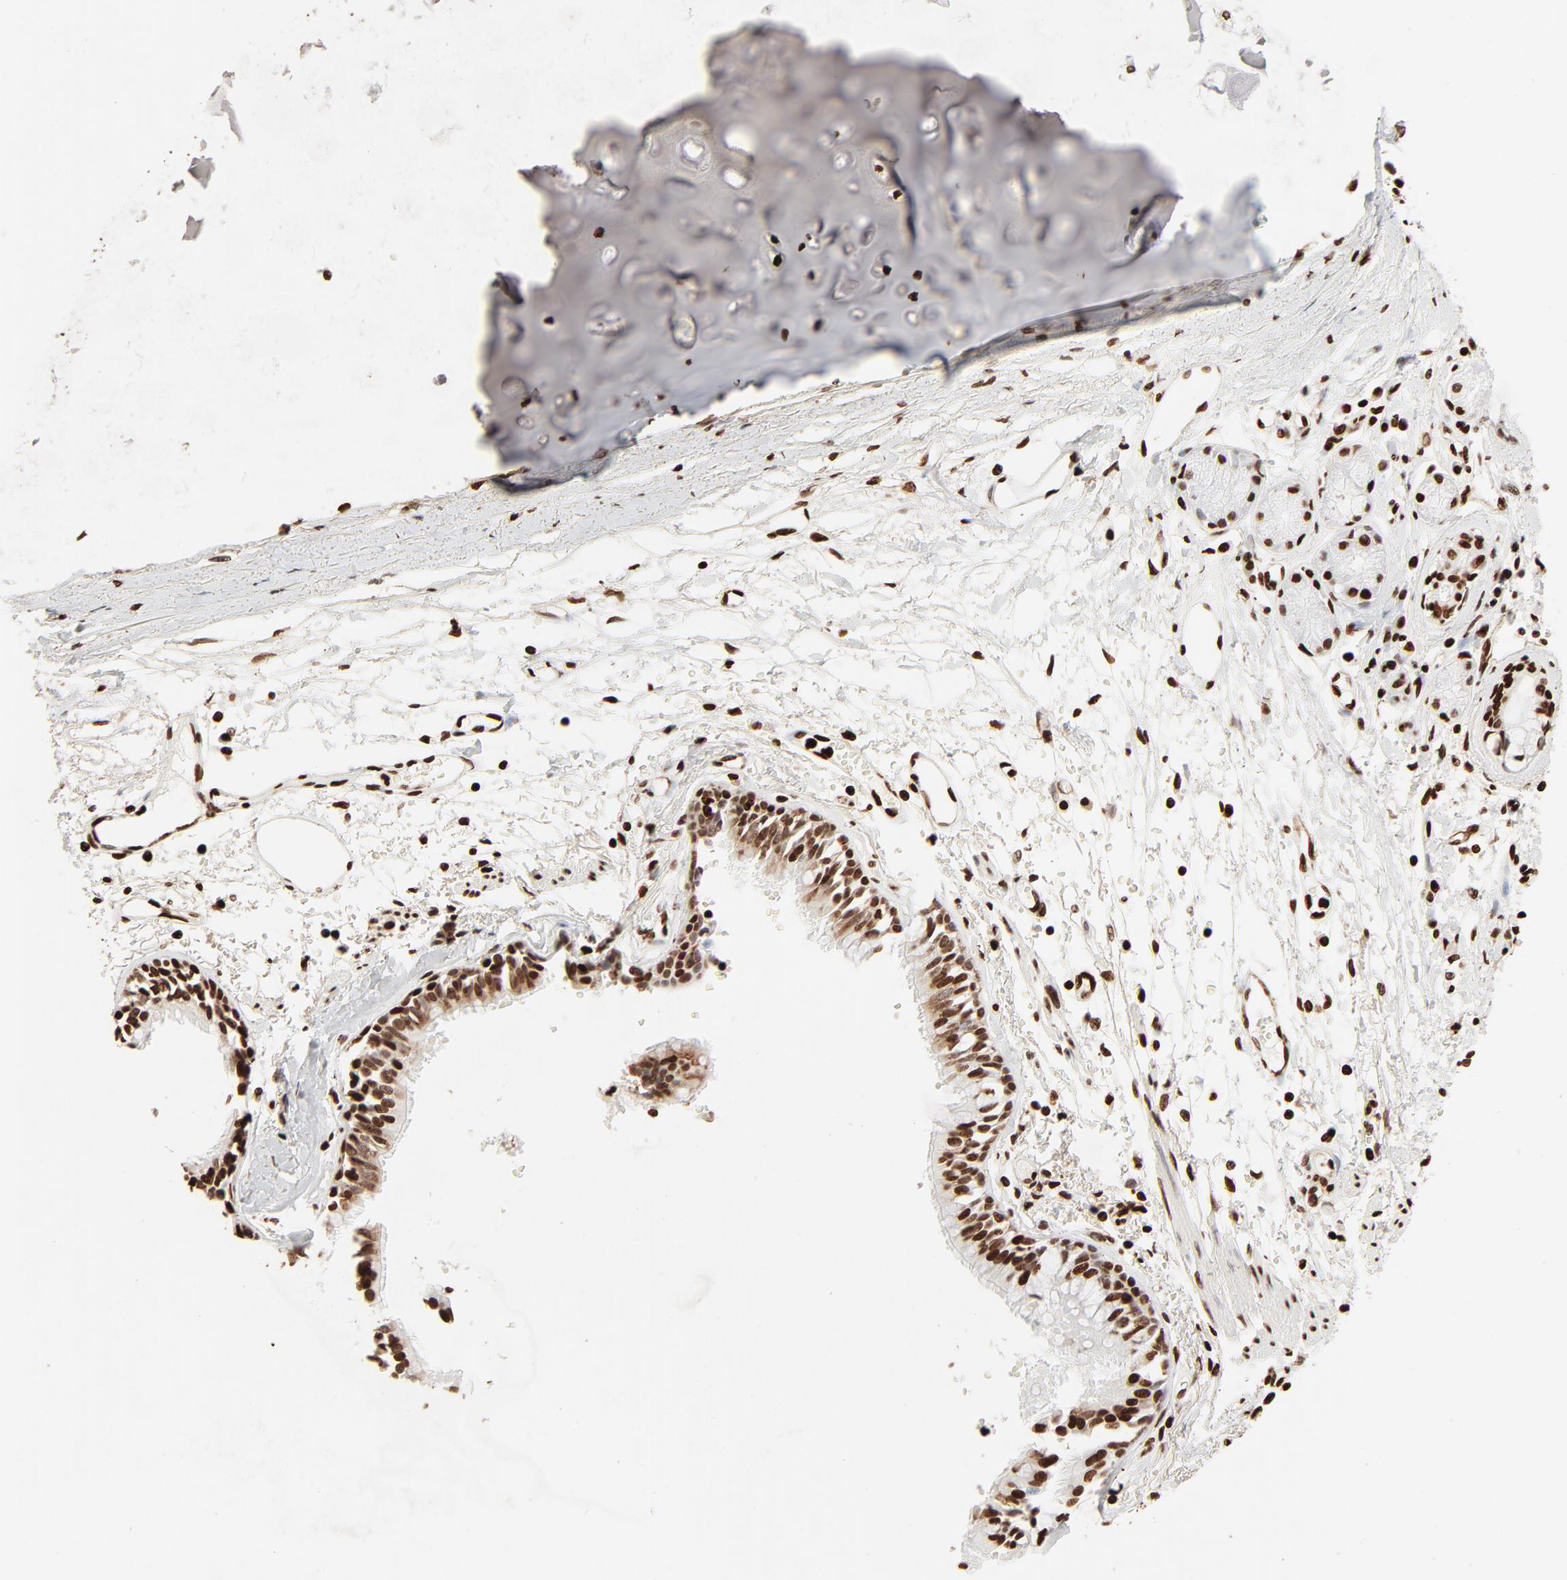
{"staining": {"intensity": "strong", "quantity": ">75%", "location": "nuclear"}, "tissue": "bronchus", "cell_type": "Respiratory epithelial cells", "image_type": "normal", "snomed": [{"axis": "morphology", "description": "Normal tissue, NOS"}, {"axis": "topography", "description": "Bronchus"}, {"axis": "topography", "description": "Lung"}], "caption": "Respiratory epithelial cells exhibit high levels of strong nuclear staining in approximately >75% of cells in benign human bronchus. Ihc stains the protein of interest in brown and the nuclei are stained blue.", "gene": "HMGB1", "patient": {"sex": "female", "age": 56}}